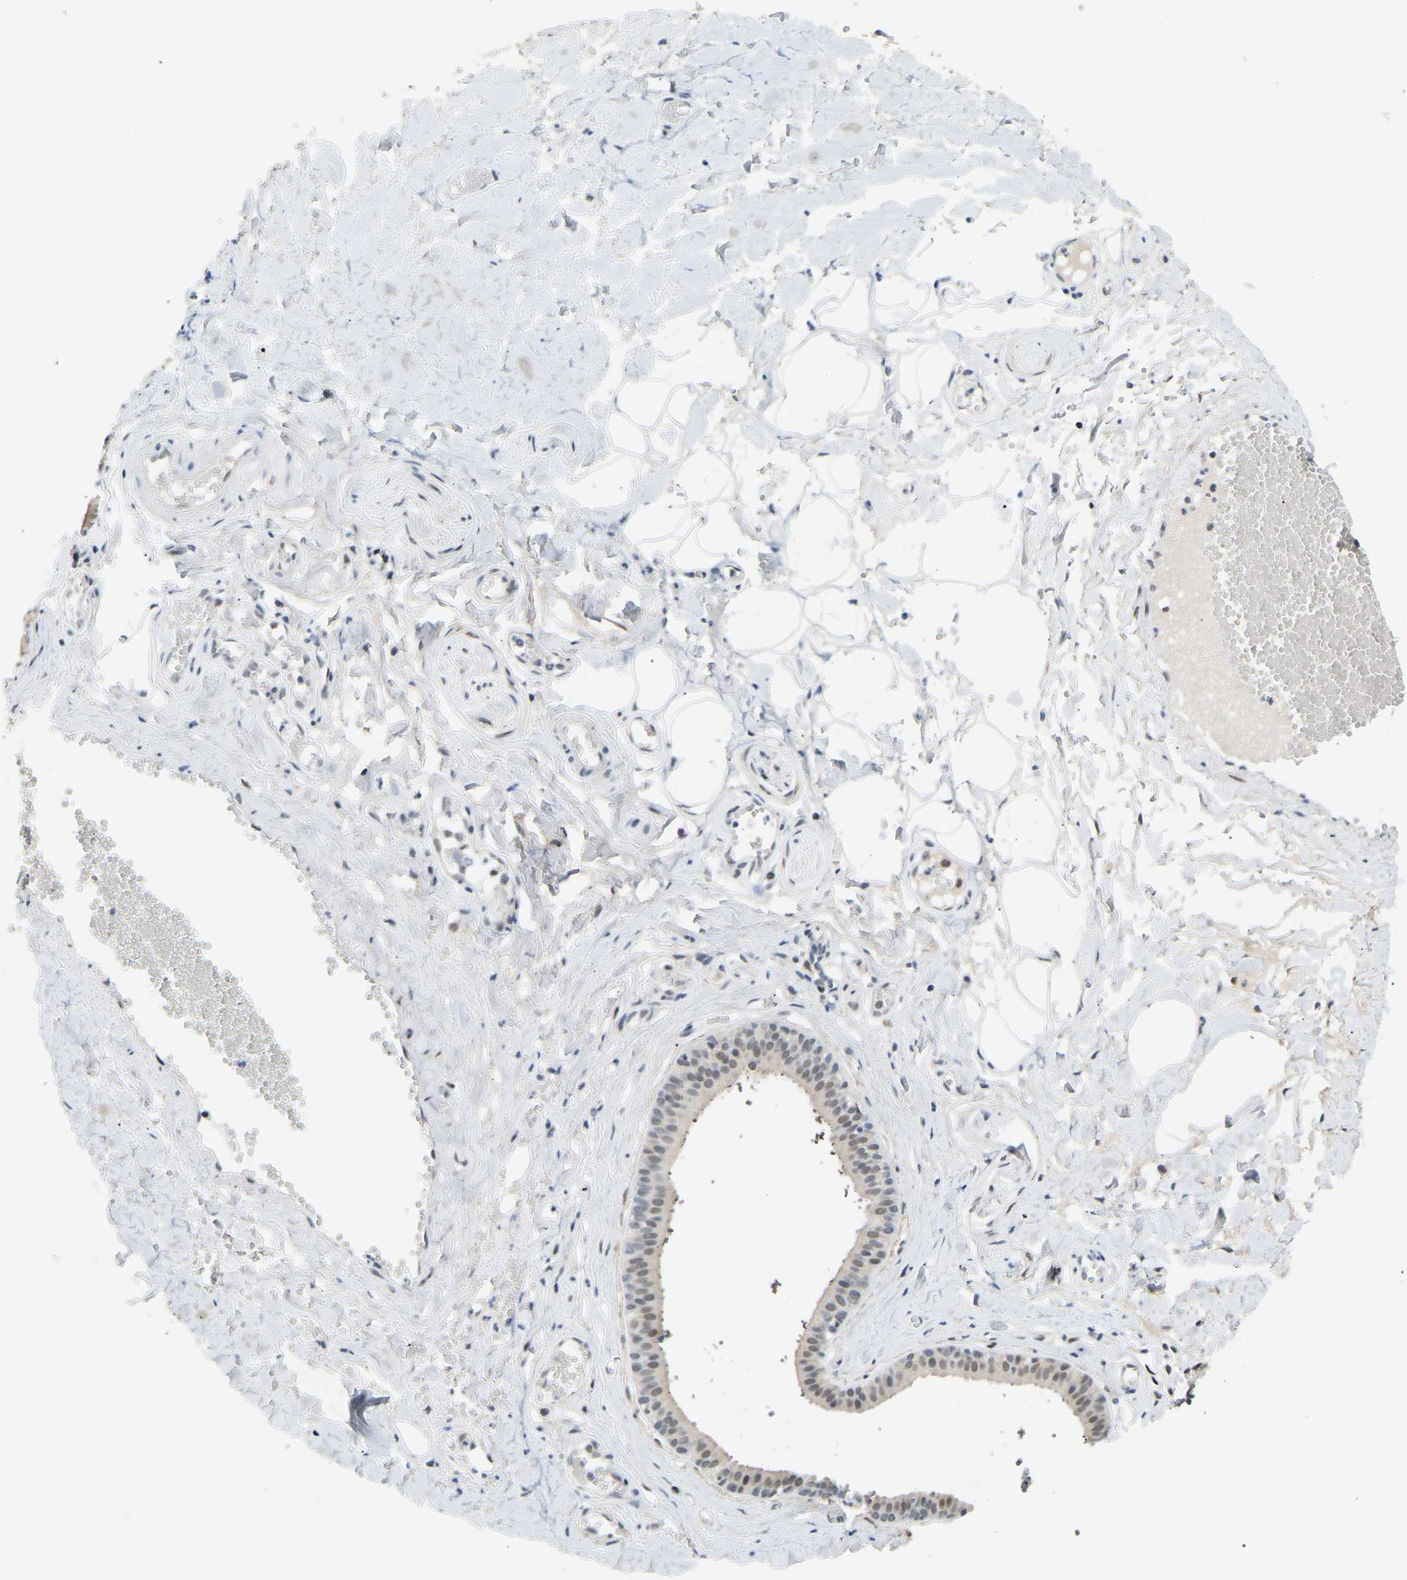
{"staining": {"intensity": "weak", "quantity": "<25%", "location": "nuclear"}, "tissue": "salivary gland", "cell_type": "Glandular cells", "image_type": "normal", "snomed": [{"axis": "morphology", "description": "Normal tissue, NOS"}, {"axis": "topography", "description": "Salivary gland"}], "caption": "A histopathology image of human salivary gland is negative for staining in glandular cells. (DAB (3,3'-diaminobenzidine) IHC with hematoxylin counter stain).", "gene": "RBM15", "patient": {"sex": "male", "age": 62}}